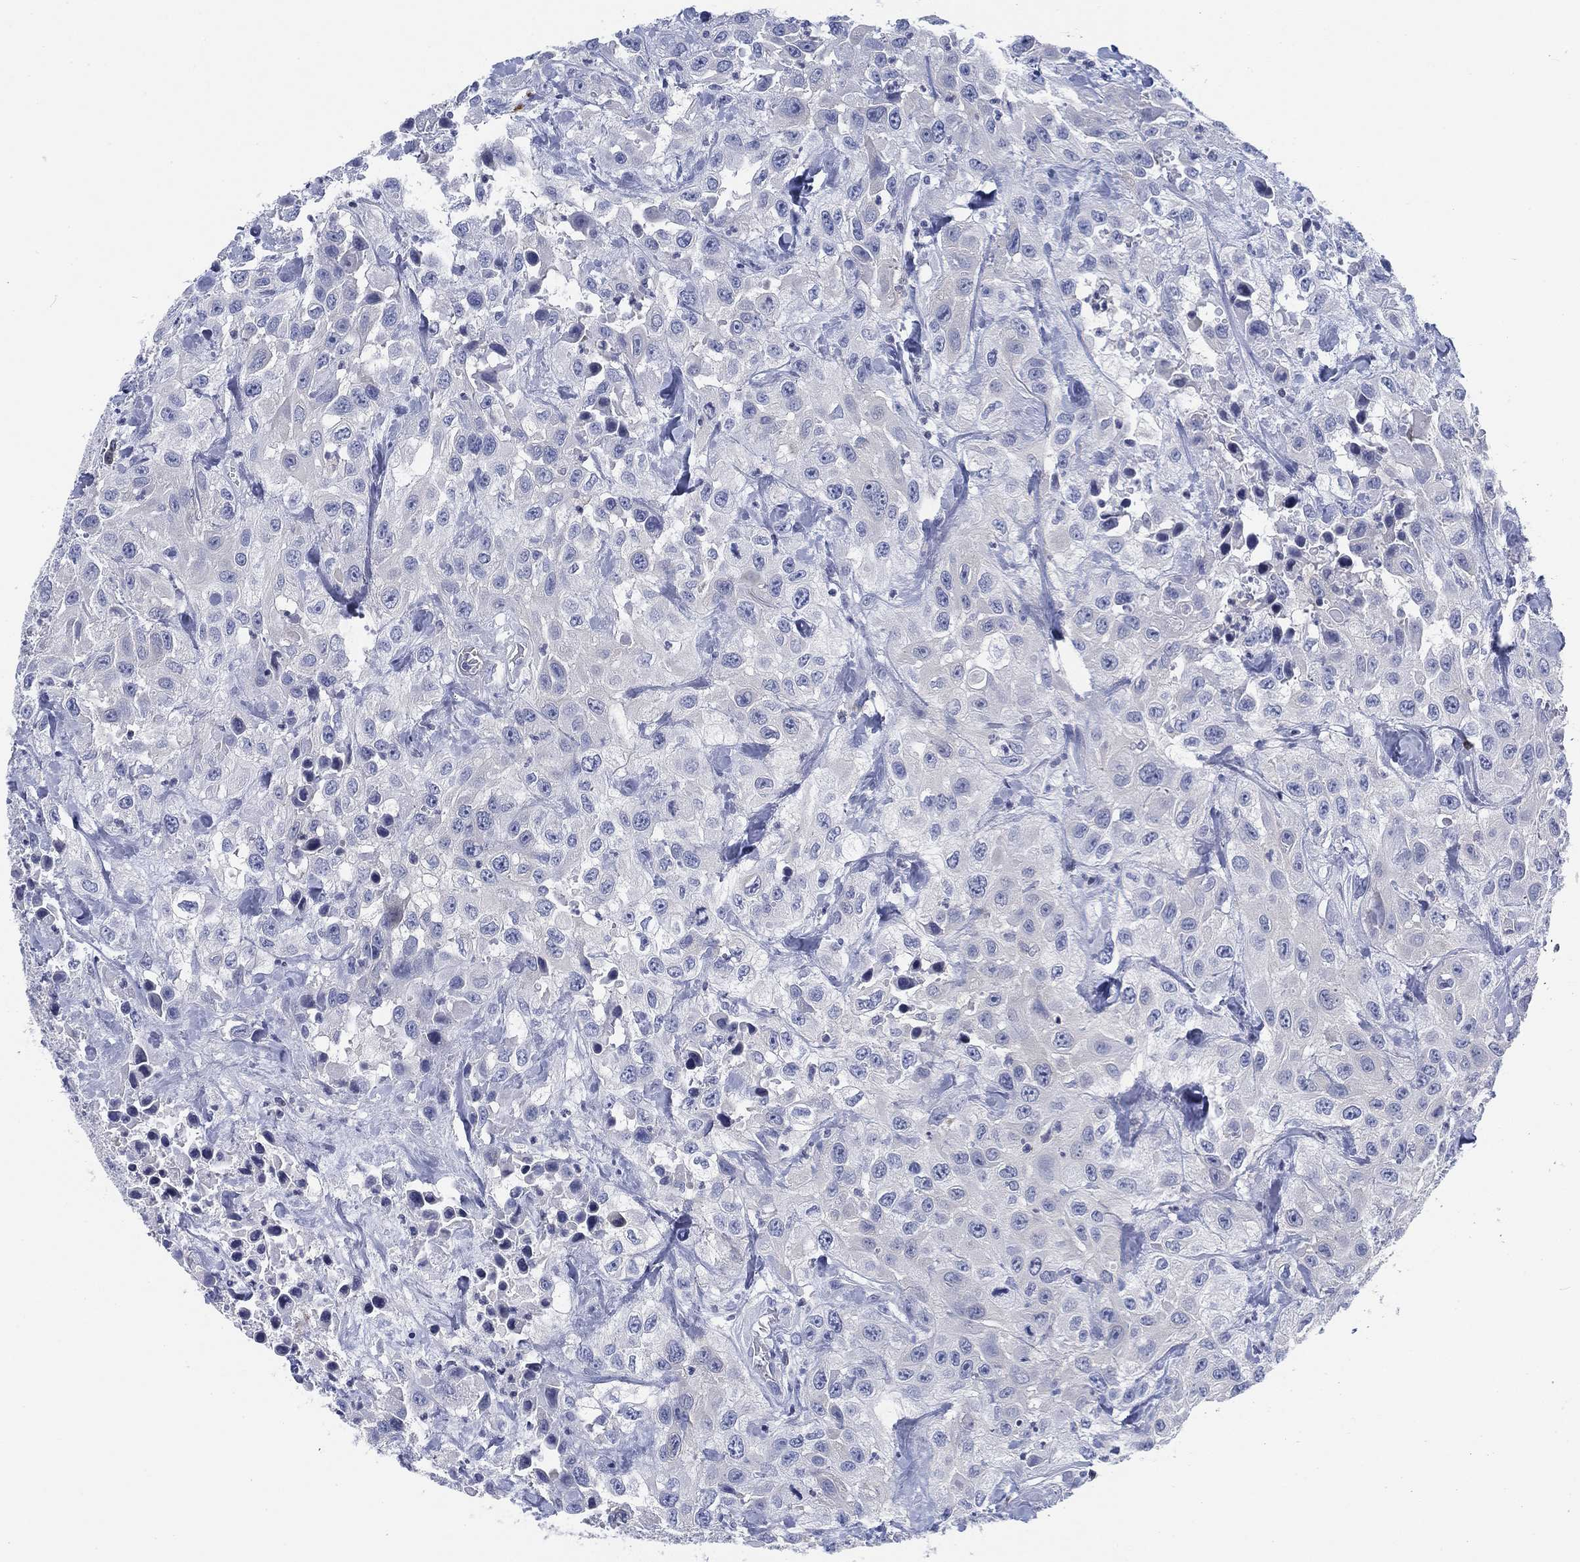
{"staining": {"intensity": "negative", "quantity": "none", "location": "none"}, "tissue": "urothelial cancer", "cell_type": "Tumor cells", "image_type": "cancer", "snomed": [{"axis": "morphology", "description": "Urothelial carcinoma, High grade"}, {"axis": "topography", "description": "Urinary bladder"}], "caption": "Immunohistochemistry (IHC) image of urothelial carcinoma (high-grade) stained for a protein (brown), which exhibits no staining in tumor cells.", "gene": "FYB1", "patient": {"sex": "male", "age": 79}}